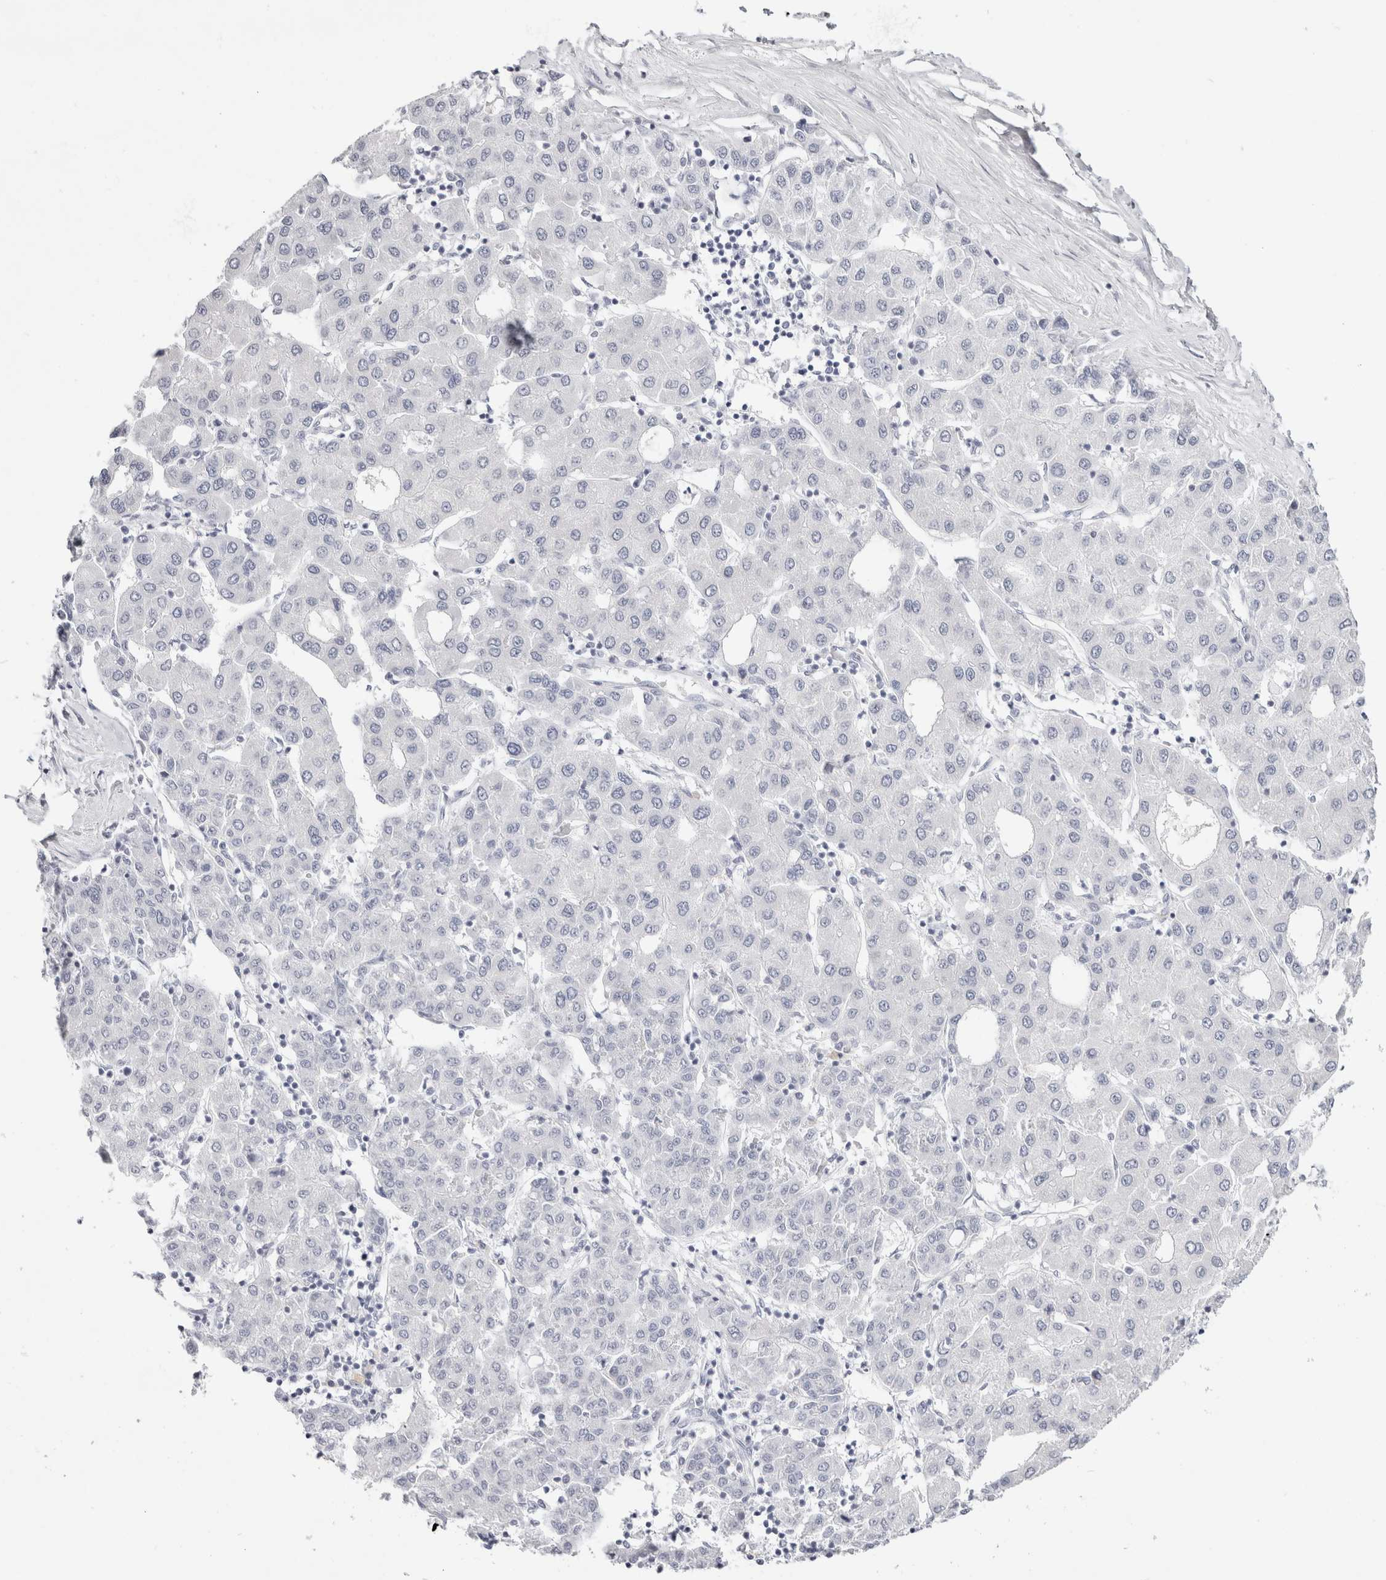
{"staining": {"intensity": "negative", "quantity": "none", "location": "none"}, "tissue": "liver cancer", "cell_type": "Tumor cells", "image_type": "cancer", "snomed": [{"axis": "morphology", "description": "Carcinoma, Hepatocellular, NOS"}, {"axis": "topography", "description": "Liver"}], "caption": "IHC of human liver hepatocellular carcinoma reveals no staining in tumor cells.", "gene": "GARIN1A", "patient": {"sex": "male", "age": 65}}